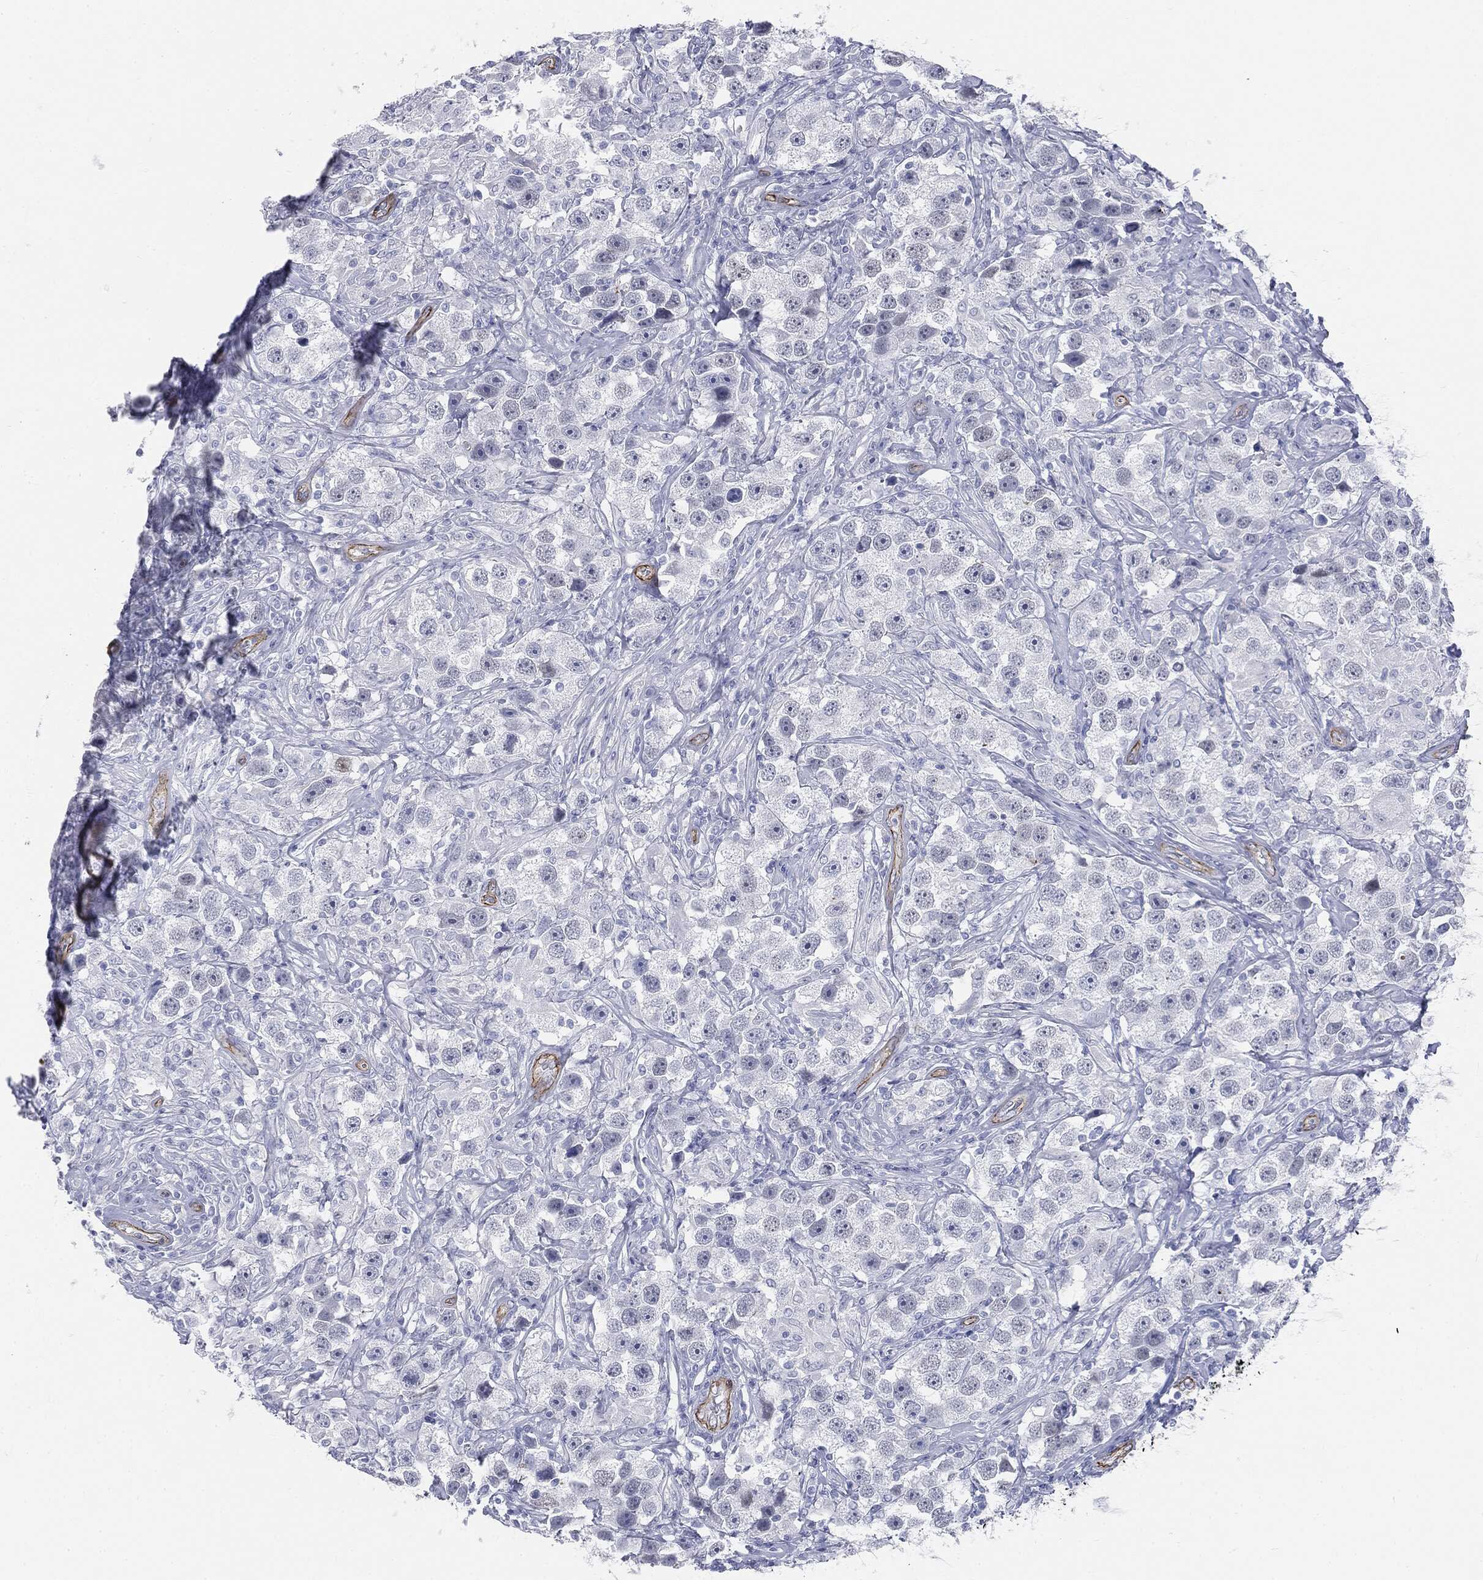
{"staining": {"intensity": "negative", "quantity": "none", "location": "none"}, "tissue": "testis cancer", "cell_type": "Tumor cells", "image_type": "cancer", "snomed": [{"axis": "morphology", "description": "Seminoma, NOS"}, {"axis": "topography", "description": "Testis"}], "caption": "There is no significant staining in tumor cells of testis cancer (seminoma).", "gene": "MUC5AC", "patient": {"sex": "male", "age": 49}}